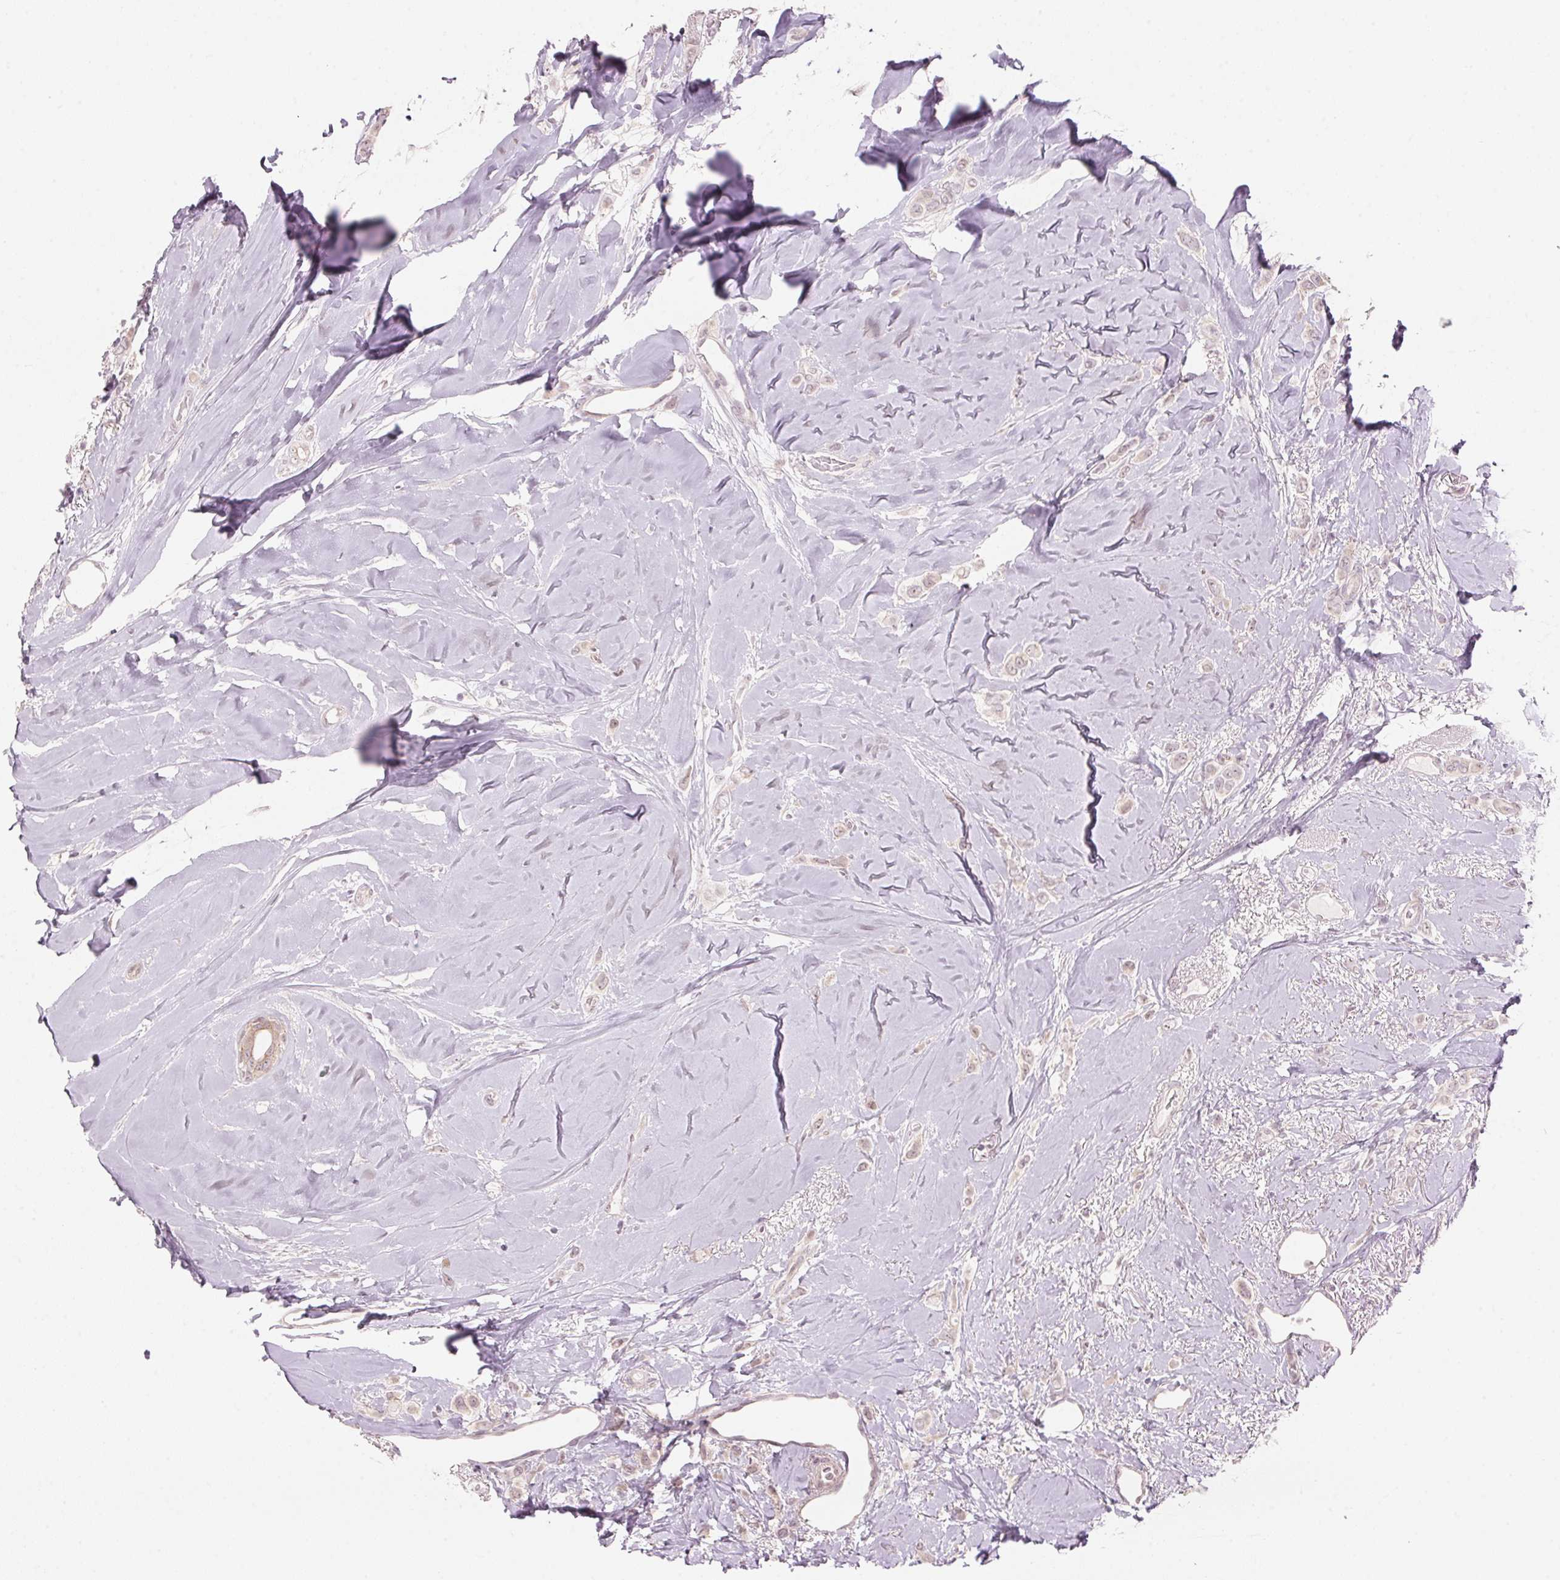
{"staining": {"intensity": "negative", "quantity": "none", "location": "none"}, "tissue": "breast cancer", "cell_type": "Tumor cells", "image_type": "cancer", "snomed": [{"axis": "morphology", "description": "Lobular carcinoma"}, {"axis": "topography", "description": "Breast"}], "caption": "The image displays no staining of tumor cells in breast cancer.", "gene": "TMED6", "patient": {"sex": "female", "age": 66}}